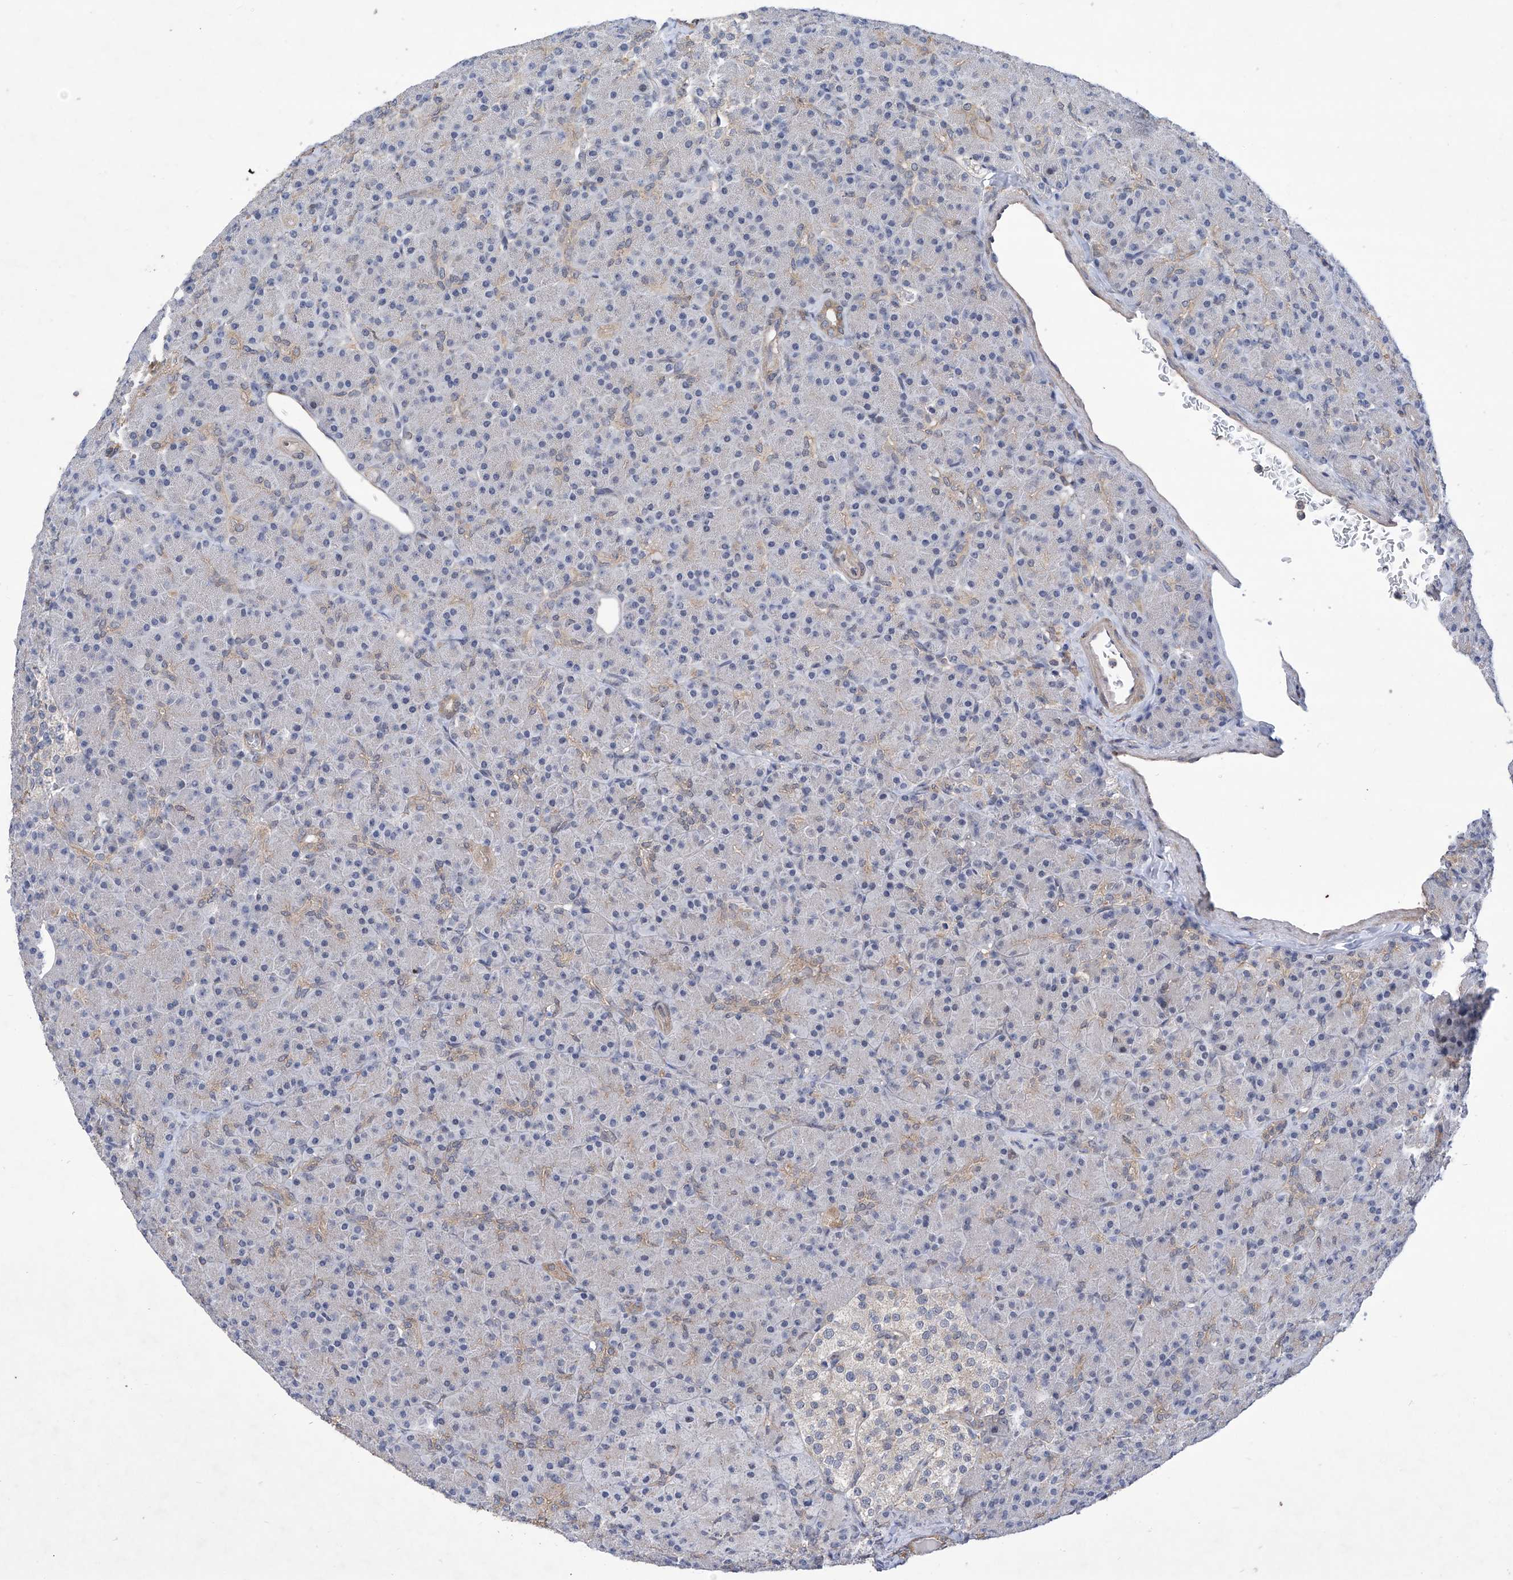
{"staining": {"intensity": "moderate", "quantity": "<25%", "location": "cytoplasmic/membranous"}, "tissue": "pancreas", "cell_type": "Exocrine glandular cells", "image_type": "normal", "snomed": [{"axis": "morphology", "description": "Normal tissue, NOS"}, {"axis": "topography", "description": "Pancreas"}], "caption": "An immunohistochemistry (IHC) micrograph of benign tissue is shown. Protein staining in brown labels moderate cytoplasmic/membranous positivity in pancreas within exocrine glandular cells. The staining was performed using DAB (3,3'-diaminobenzidine), with brown indicating positive protein expression. Nuclei are stained blue with hematoxylin.", "gene": "KIFC2", "patient": {"sex": "female", "age": 43}}